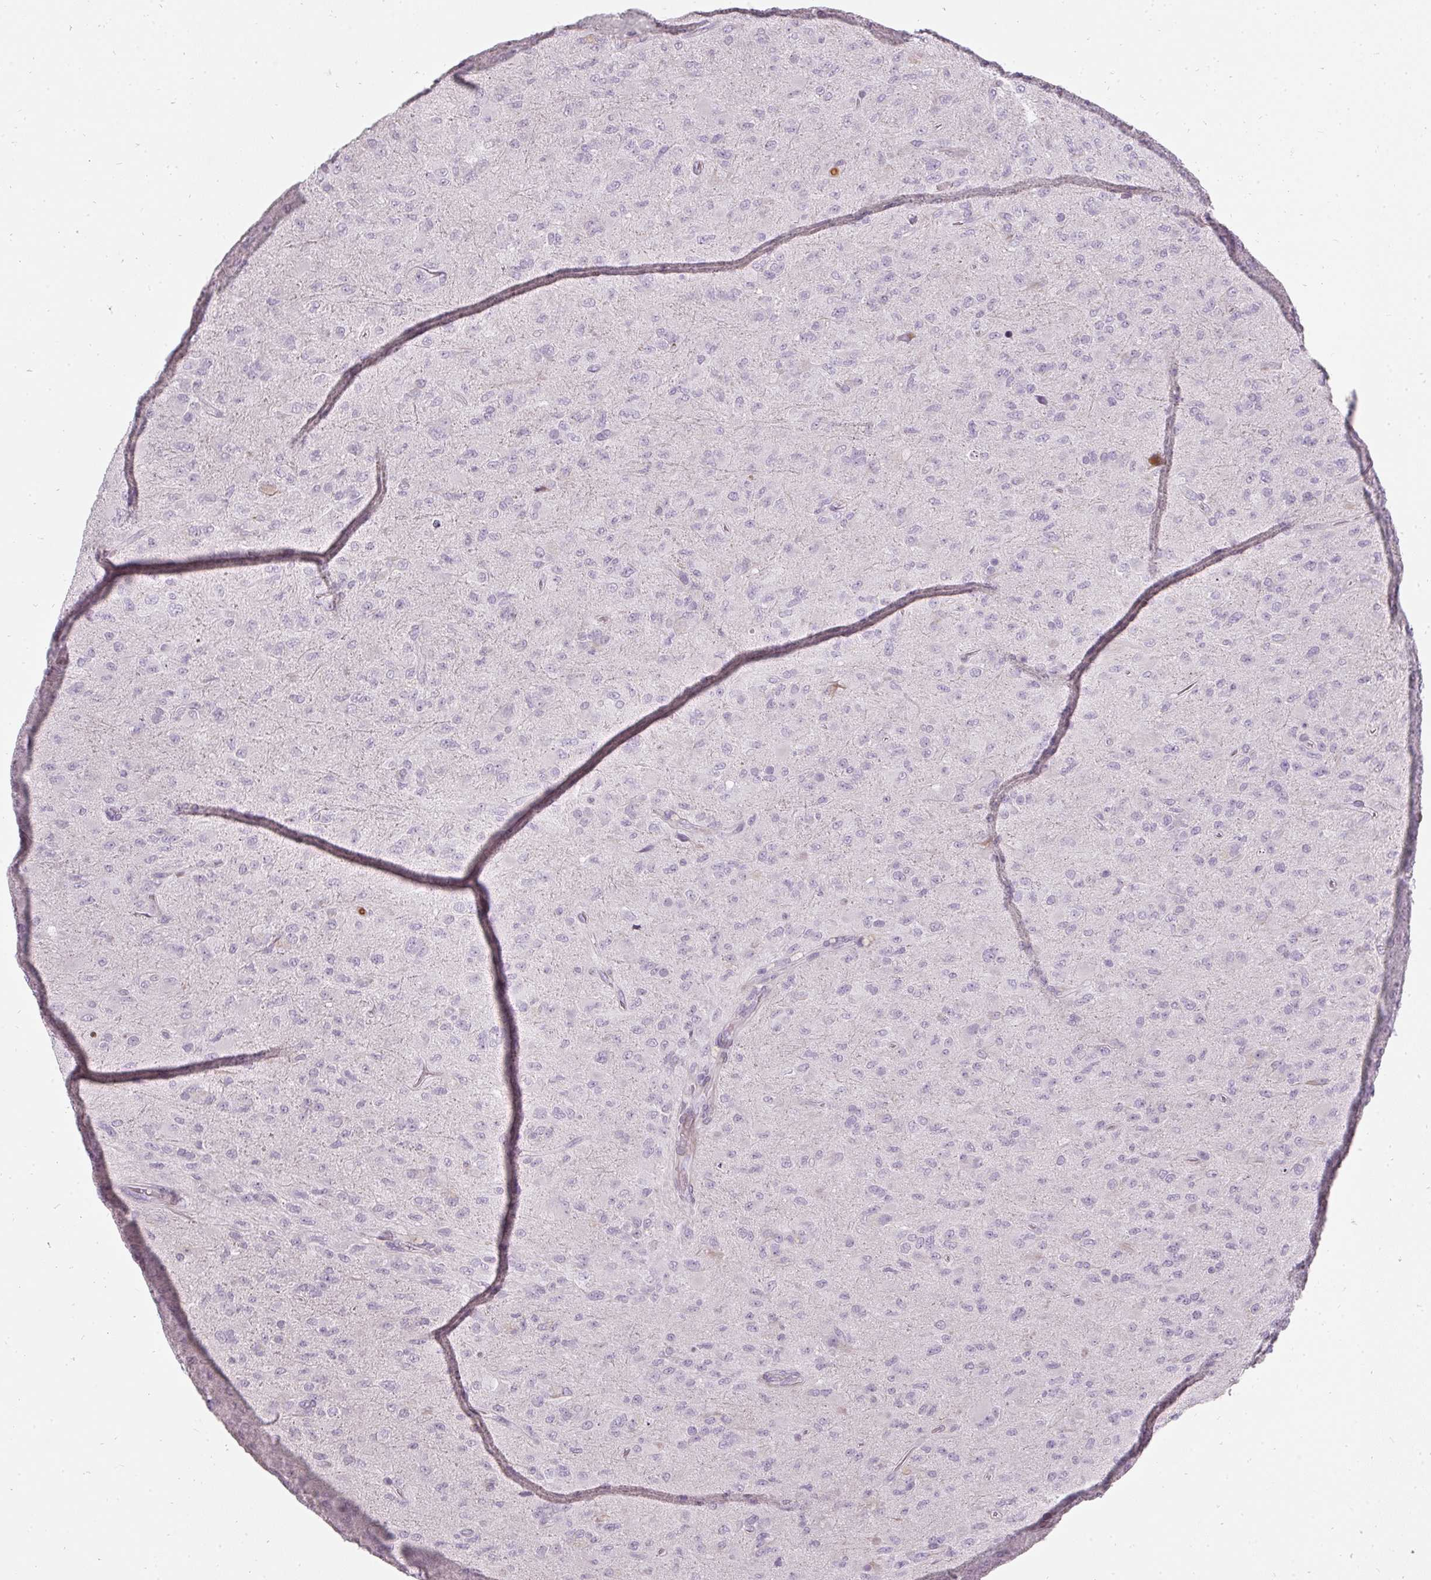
{"staining": {"intensity": "negative", "quantity": "none", "location": "none"}, "tissue": "glioma", "cell_type": "Tumor cells", "image_type": "cancer", "snomed": [{"axis": "morphology", "description": "Glioma, malignant, Low grade"}, {"axis": "topography", "description": "Brain"}], "caption": "Tumor cells show no significant protein expression in malignant low-grade glioma.", "gene": "BIK", "patient": {"sex": "male", "age": 65}}